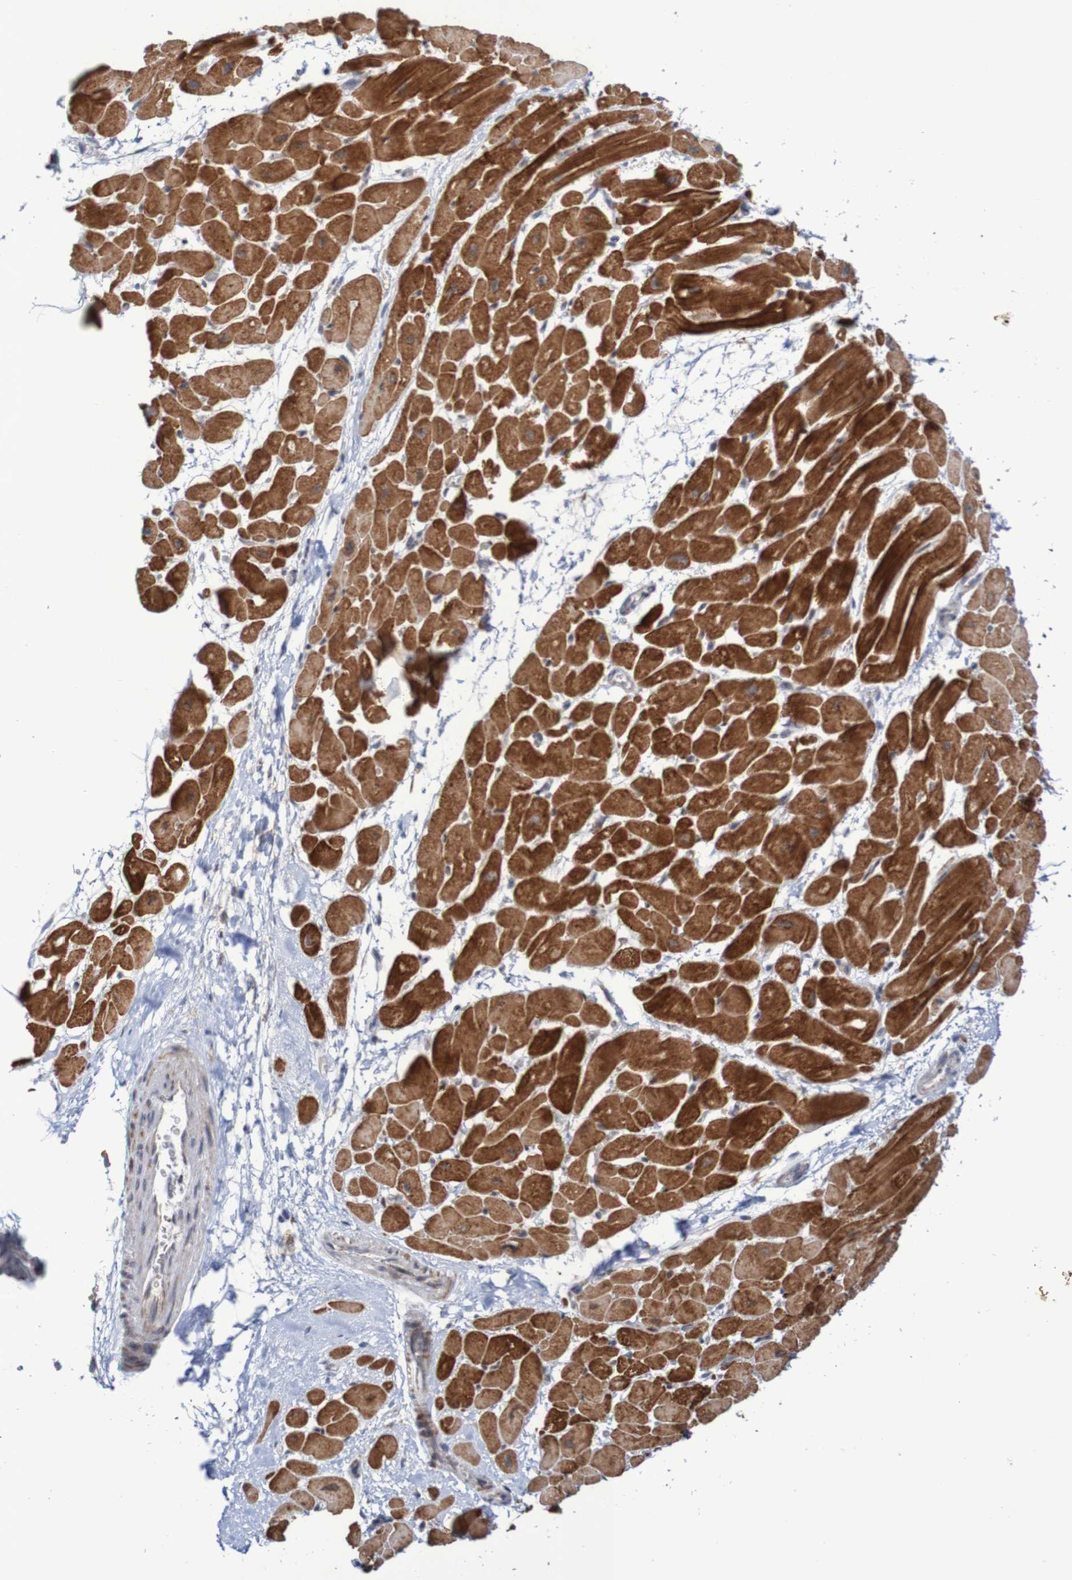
{"staining": {"intensity": "strong", "quantity": ">75%", "location": "cytoplasmic/membranous"}, "tissue": "heart muscle", "cell_type": "Cardiomyocytes", "image_type": "normal", "snomed": [{"axis": "morphology", "description": "Normal tissue, NOS"}, {"axis": "topography", "description": "Heart"}], "caption": "Unremarkable heart muscle was stained to show a protein in brown. There is high levels of strong cytoplasmic/membranous staining in approximately >75% of cardiomyocytes.", "gene": "DVL1", "patient": {"sex": "male", "age": 45}}